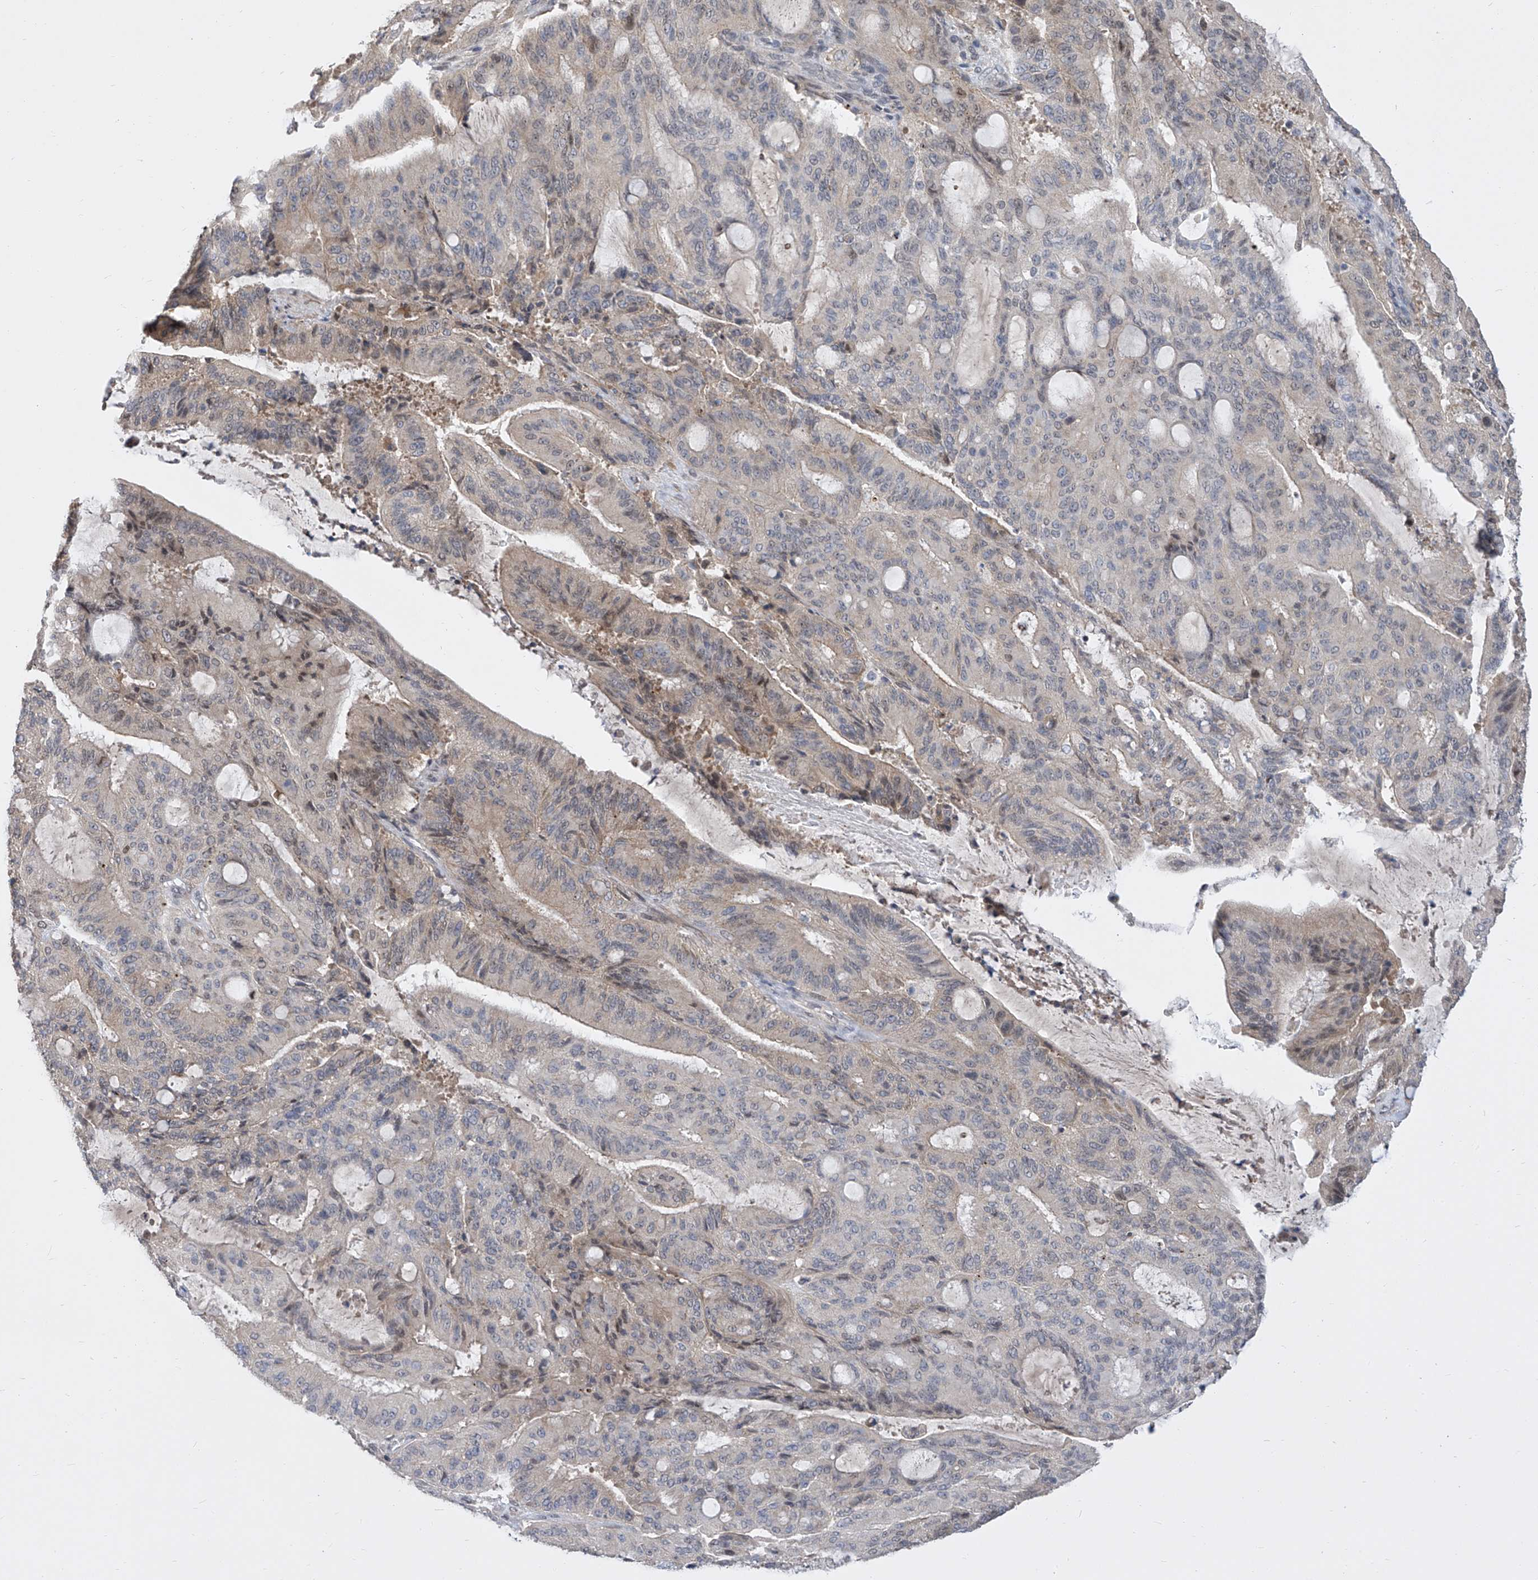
{"staining": {"intensity": "weak", "quantity": "<25%", "location": "cytoplasmic/membranous"}, "tissue": "liver cancer", "cell_type": "Tumor cells", "image_type": "cancer", "snomed": [{"axis": "morphology", "description": "Normal tissue, NOS"}, {"axis": "morphology", "description": "Cholangiocarcinoma"}, {"axis": "topography", "description": "Liver"}, {"axis": "topography", "description": "Peripheral nerve tissue"}], "caption": "Immunohistochemistry (IHC) histopathology image of liver cancer (cholangiocarcinoma) stained for a protein (brown), which displays no staining in tumor cells. Brightfield microscopy of IHC stained with DAB (brown) and hematoxylin (blue), captured at high magnification.", "gene": "CETN2", "patient": {"sex": "female", "age": 73}}